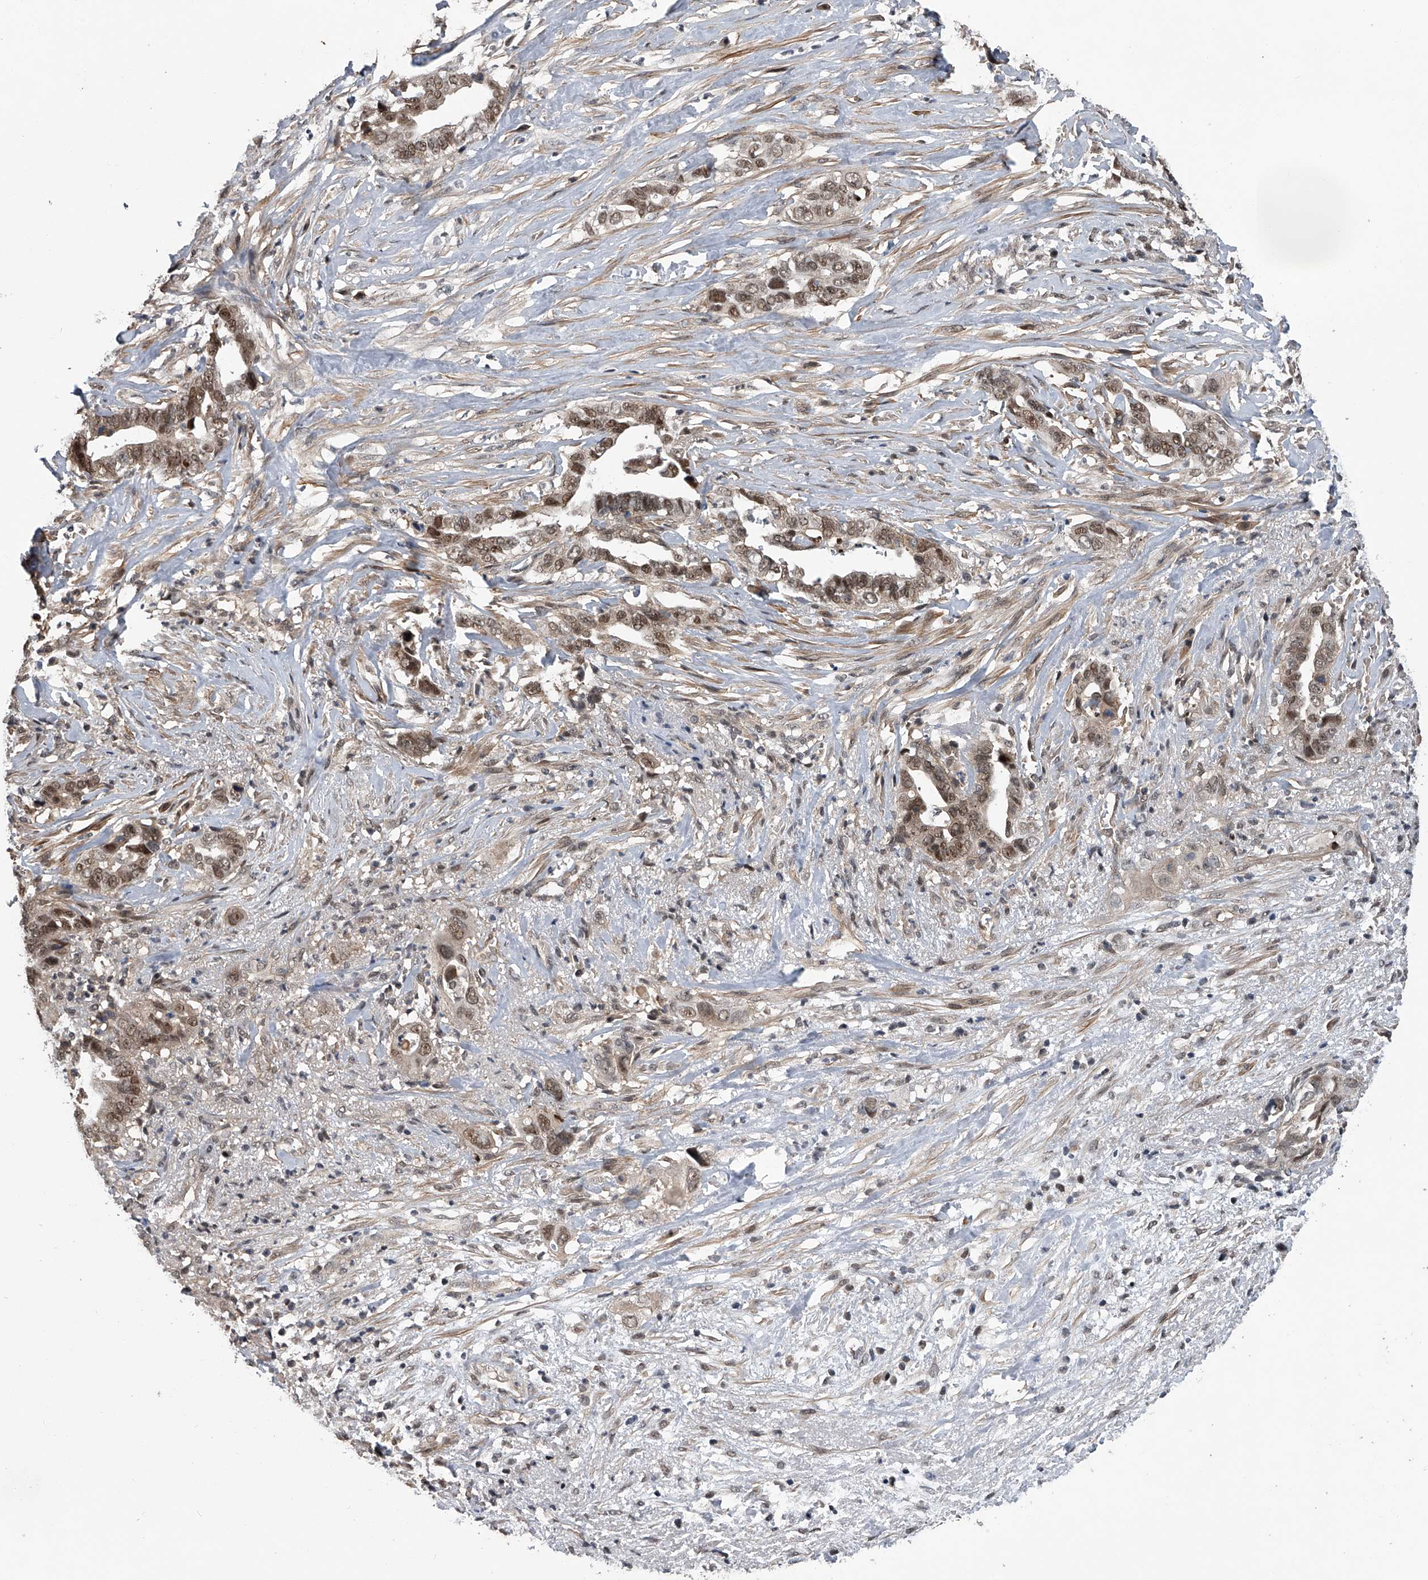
{"staining": {"intensity": "moderate", "quantity": ">75%", "location": "cytoplasmic/membranous,nuclear"}, "tissue": "liver cancer", "cell_type": "Tumor cells", "image_type": "cancer", "snomed": [{"axis": "morphology", "description": "Cholangiocarcinoma"}, {"axis": "topography", "description": "Liver"}], "caption": "This is a micrograph of IHC staining of liver cancer (cholangiocarcinoma), which shows moderate staining in the cytoplasmic/membranous and nuclear of tumor cells.", "gene": "SLC12A8", "patient": {"sex": "female", "age": 79}}